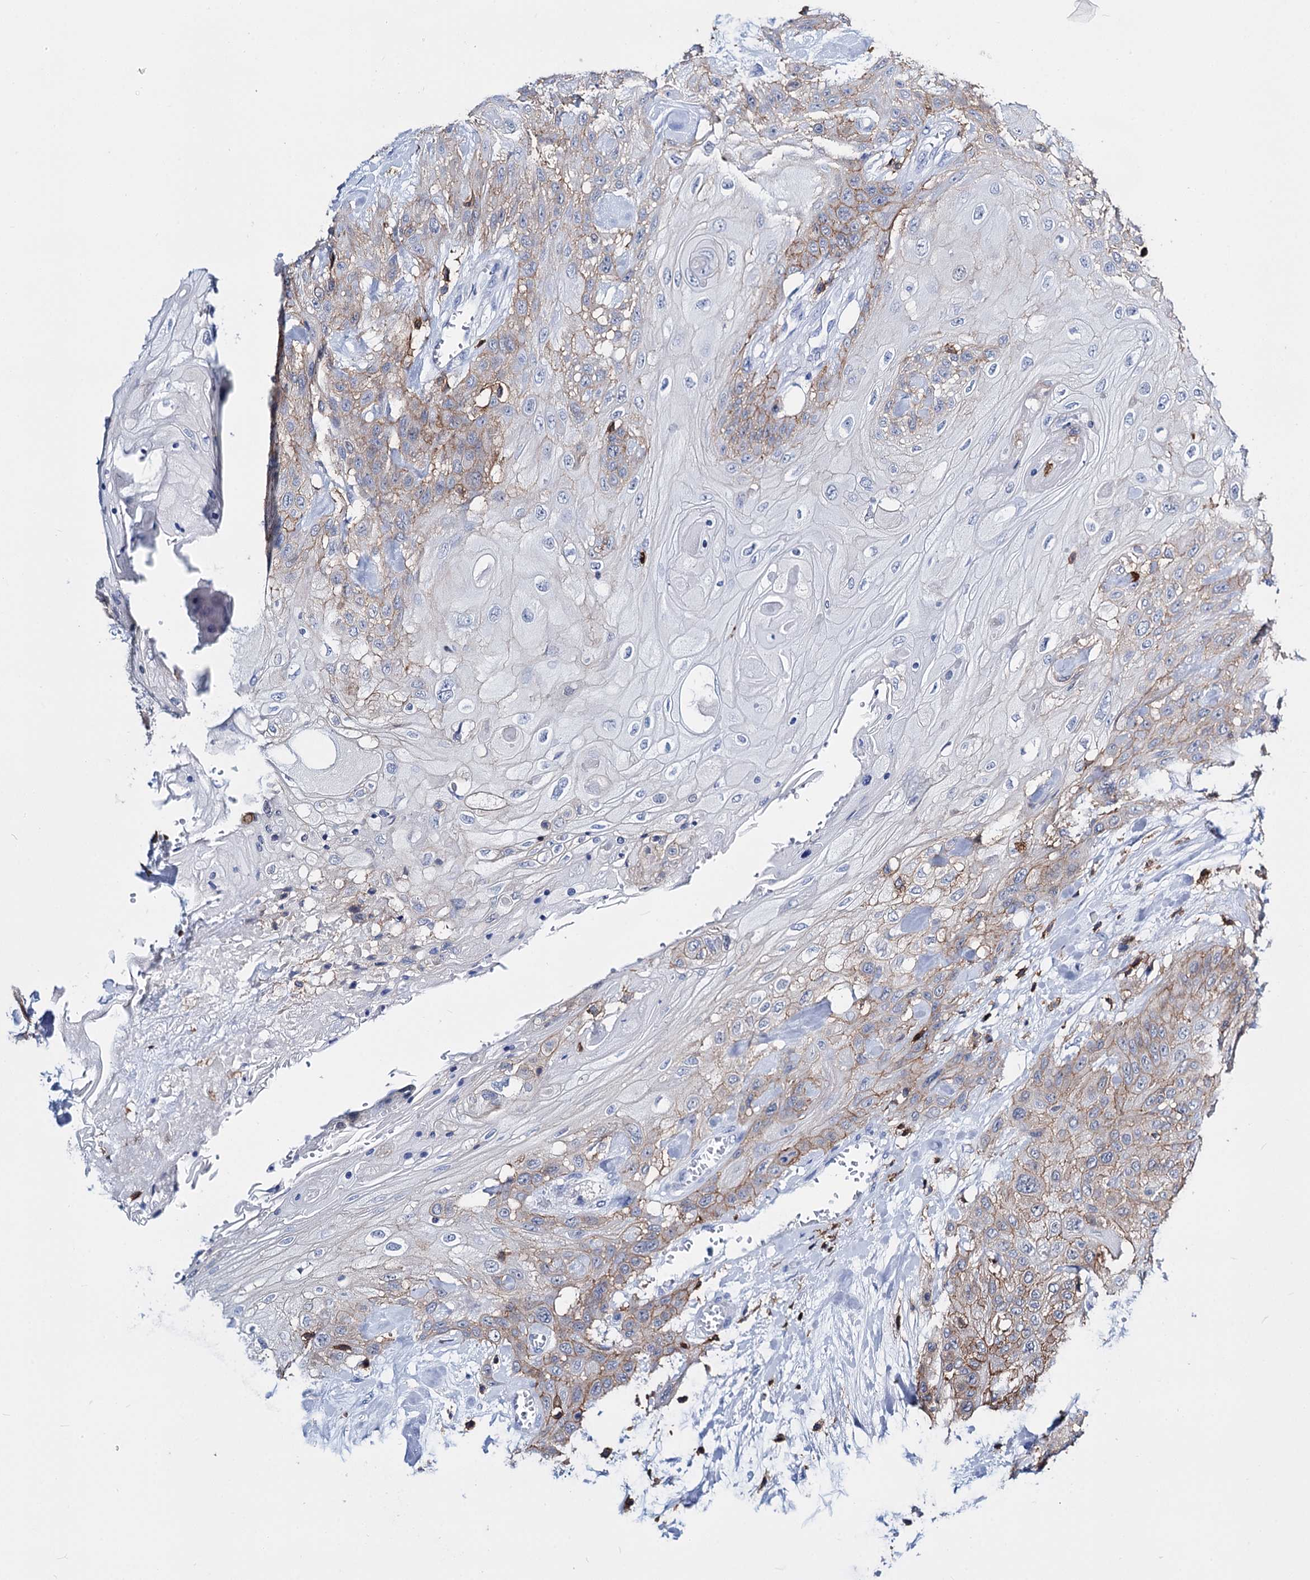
{"staining": {"intensity": "moderate", "quantity": "<25%", "location": "cytoplasmic/membranous"}, "tissue": "head and neck cancer", "cell_type": "Tumor cells", "image_type": "cancer", "snomed": [{"axis": "morphology", "description": "Squamous cell carcinoma, NOS"}, {"axis": "topography", "description": "Head-Neck"}], "caption": "Immunohistochemistry (IHC) of head and neck cancer (squamous cell carcinoma) demonstrates low levels of moderate cytoplasmic/membranous expression in approximately <25% of tumor cells. (IHC, brightfield microscopy, high magnification).", "gene": "DEF6", "patient": {"sex": "female", "age": 43}}